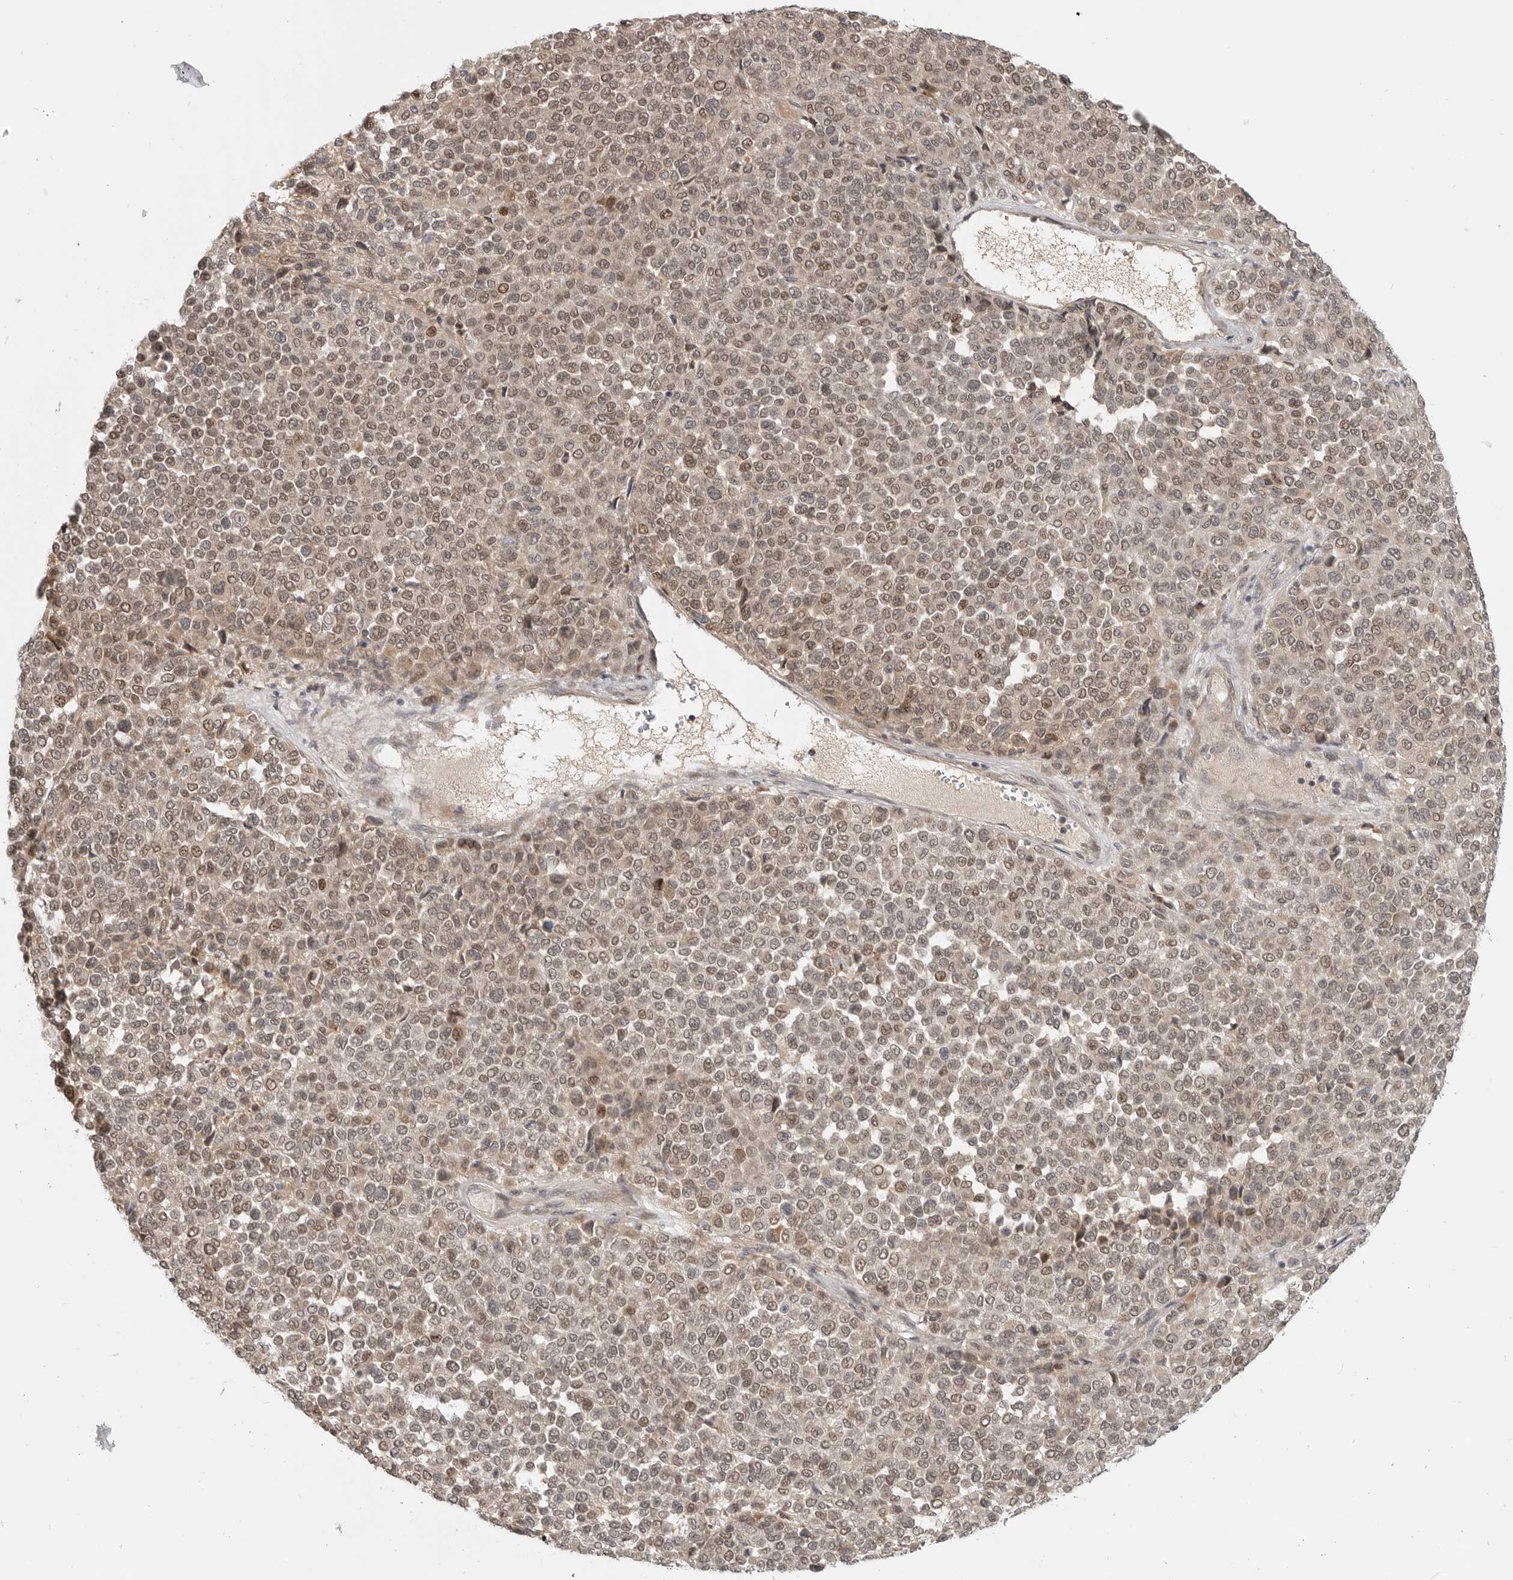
{"staining": {"intensity": "weak", "quantity": ">75%", "location": "cytoplasmic/membranous,nuclear"}, "tissue": "melanoma", "cell_type": "Tumor cells", "image_type": "cancer", "snomed": [{"axis": "morphology", "description": "Malignant melanoma, Metastatic site"}, {"axis": "topography", "description": "Pancreas"}], "caption": "DAB immunohistochemical staining of human malignant melanoma (metastatic site) exhibits weak cytoplasmic/membranous and nuclear protein expression in approximately >75% of tumor cells.", "gene": "CEP295NL", "patient": {"sex": "female", "age": 30}}